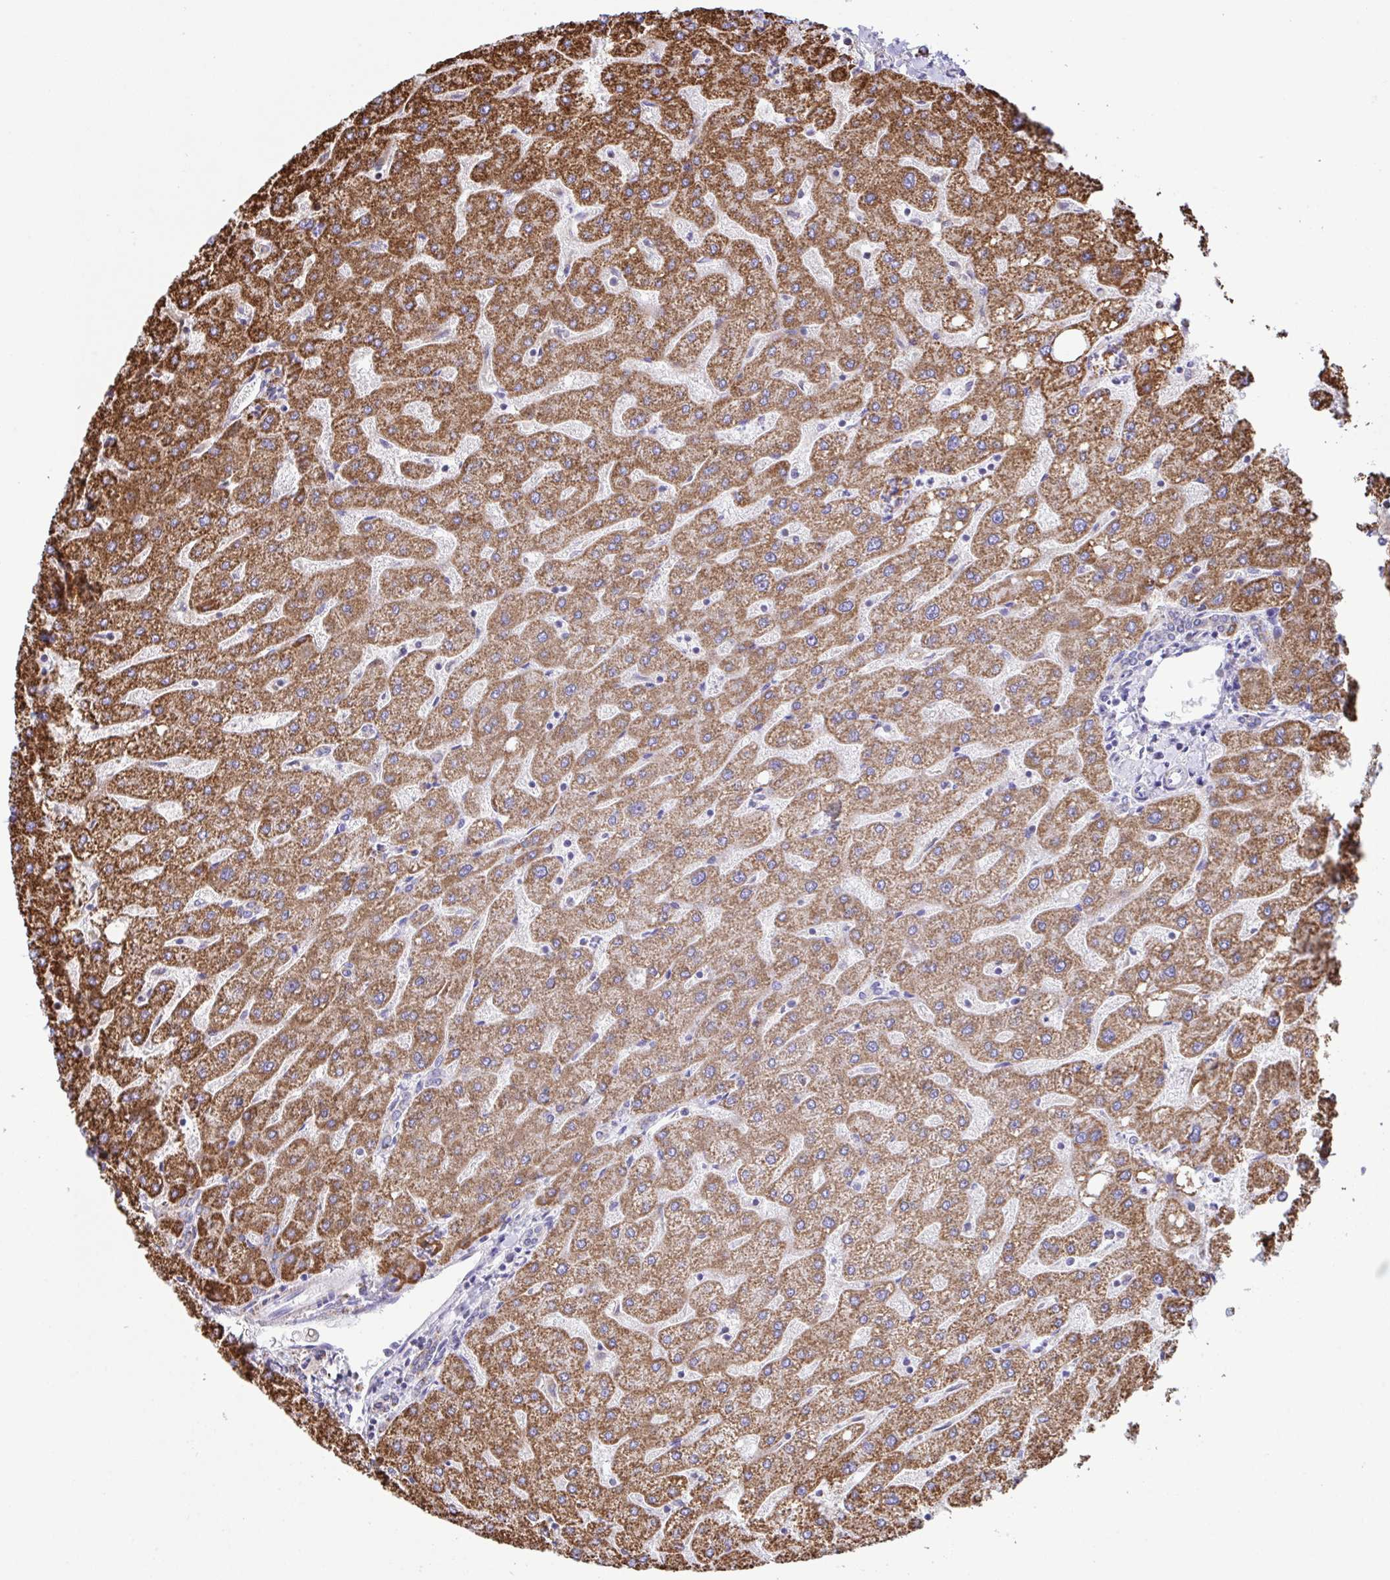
{"staining": {"intensity": "negative", "quantity": "none", "location": "none"}, "tissue": "liver", "cell_type": "Cholangiocytes", "image_type": "normal", "snomed": [{"axis": "morphology", "description": "Normal tissue, NOS"}, {"axis": "topography", "description": "Liver"}], "caption": "DAB immunohistochemical staining of normal liver demonstrates no significant positivity in cholangiocytes.", "gene": "PCMTD2", "patient": {"sex": "male", "age": 67}}